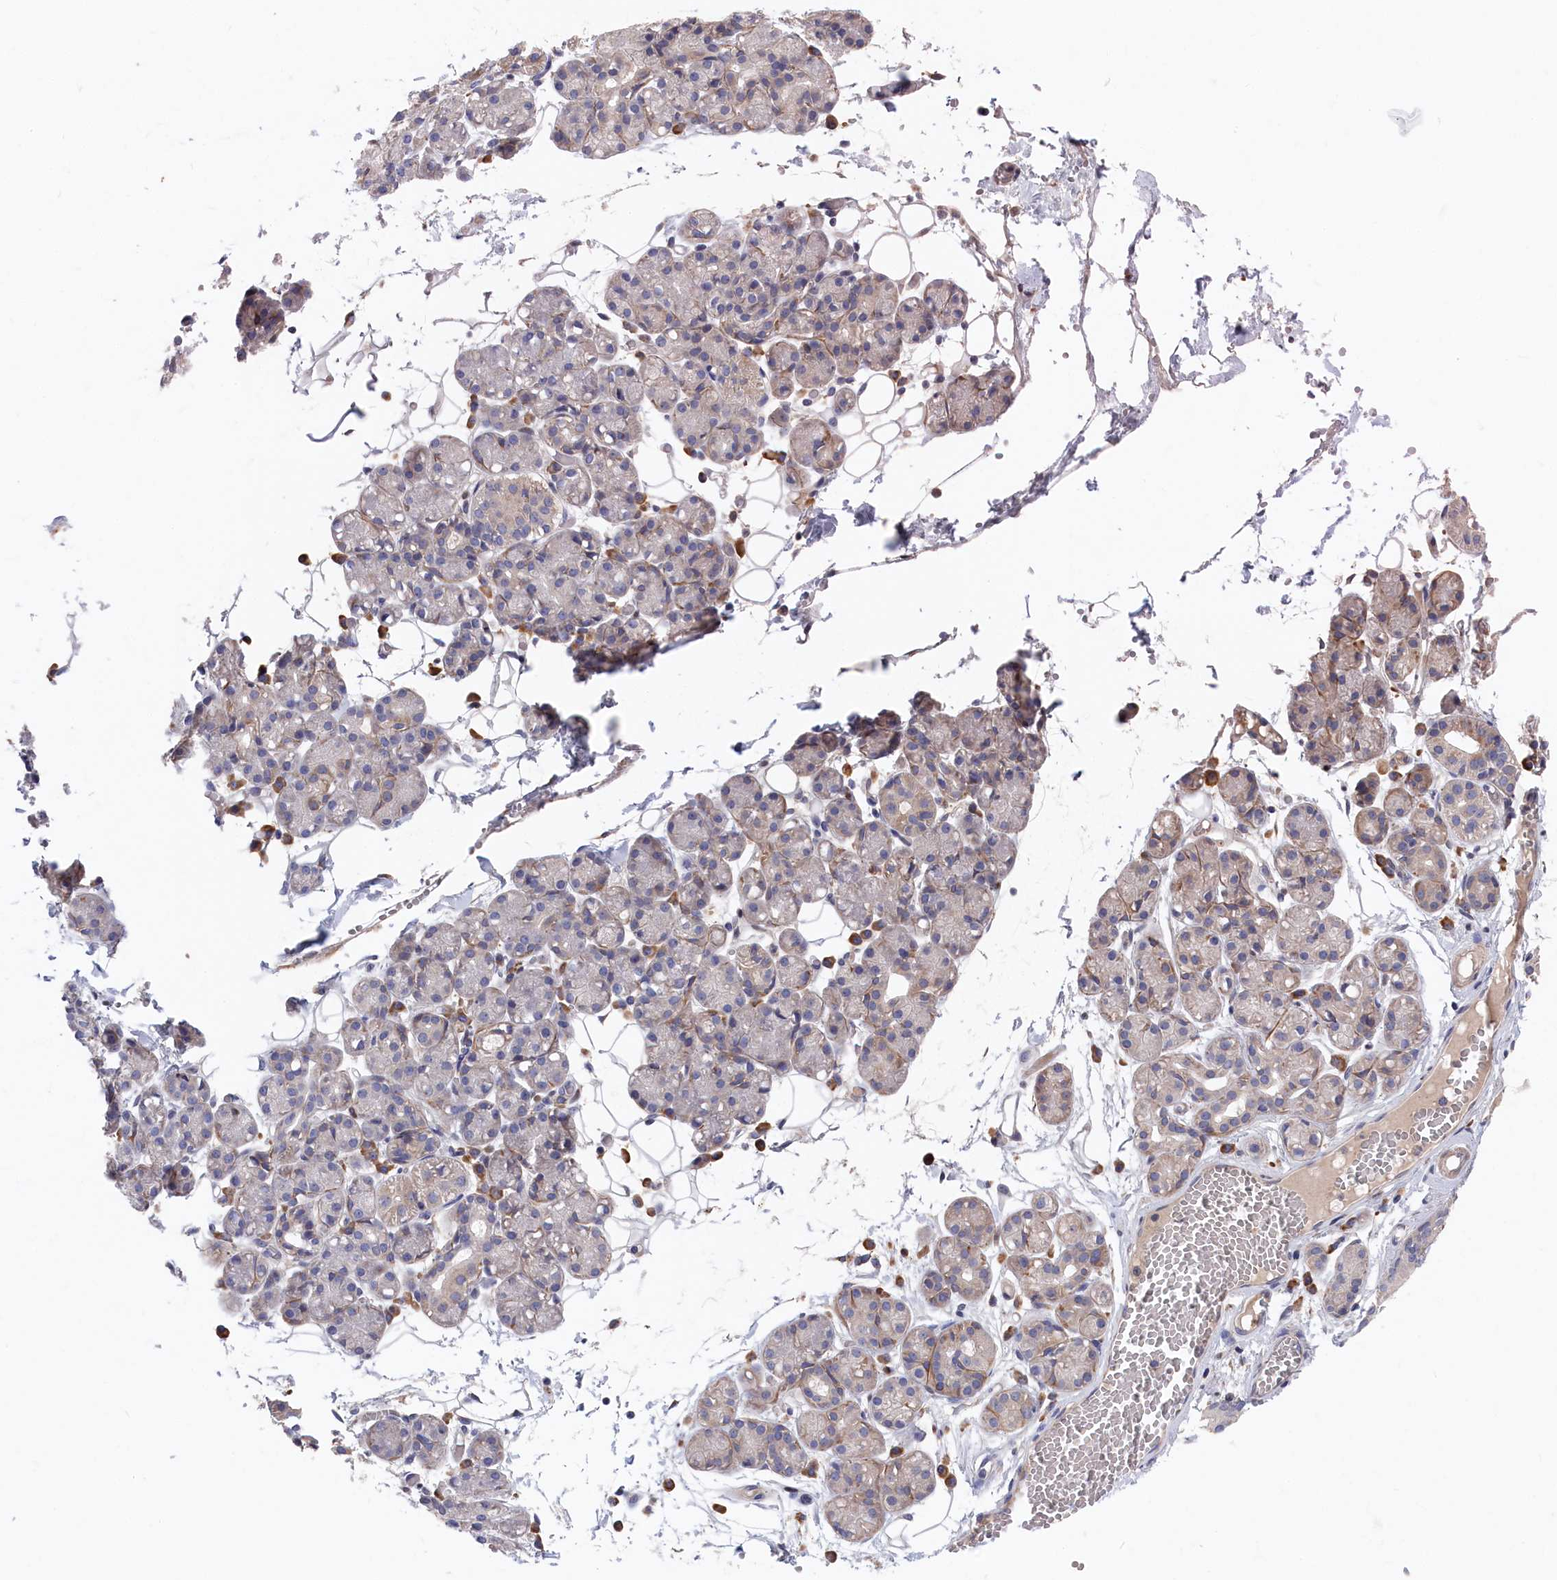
{"staining": {"intensity": "negative", "quantity": "none", "location": "none"}, "tissue": "salivary gland", "cell_type": "Glandular cells", "image_type": "normal", "snomed": [{"axis": "morphology", "description": "Normal tissue, NOS"}, {"axis": "topography", "description": "Salivary gland"}], "caption": "Immunohistochemistry (IHC) micrograph of benign salivary gland stained for a protein (brown), which reveals no staining in glandular cells. (DAB (3,3'-diaminobenzidine) immunohistochemistry (IHC), high magnification).", "gene": "CYB5D2", "patient": {"sex": "male", "age": 63}}